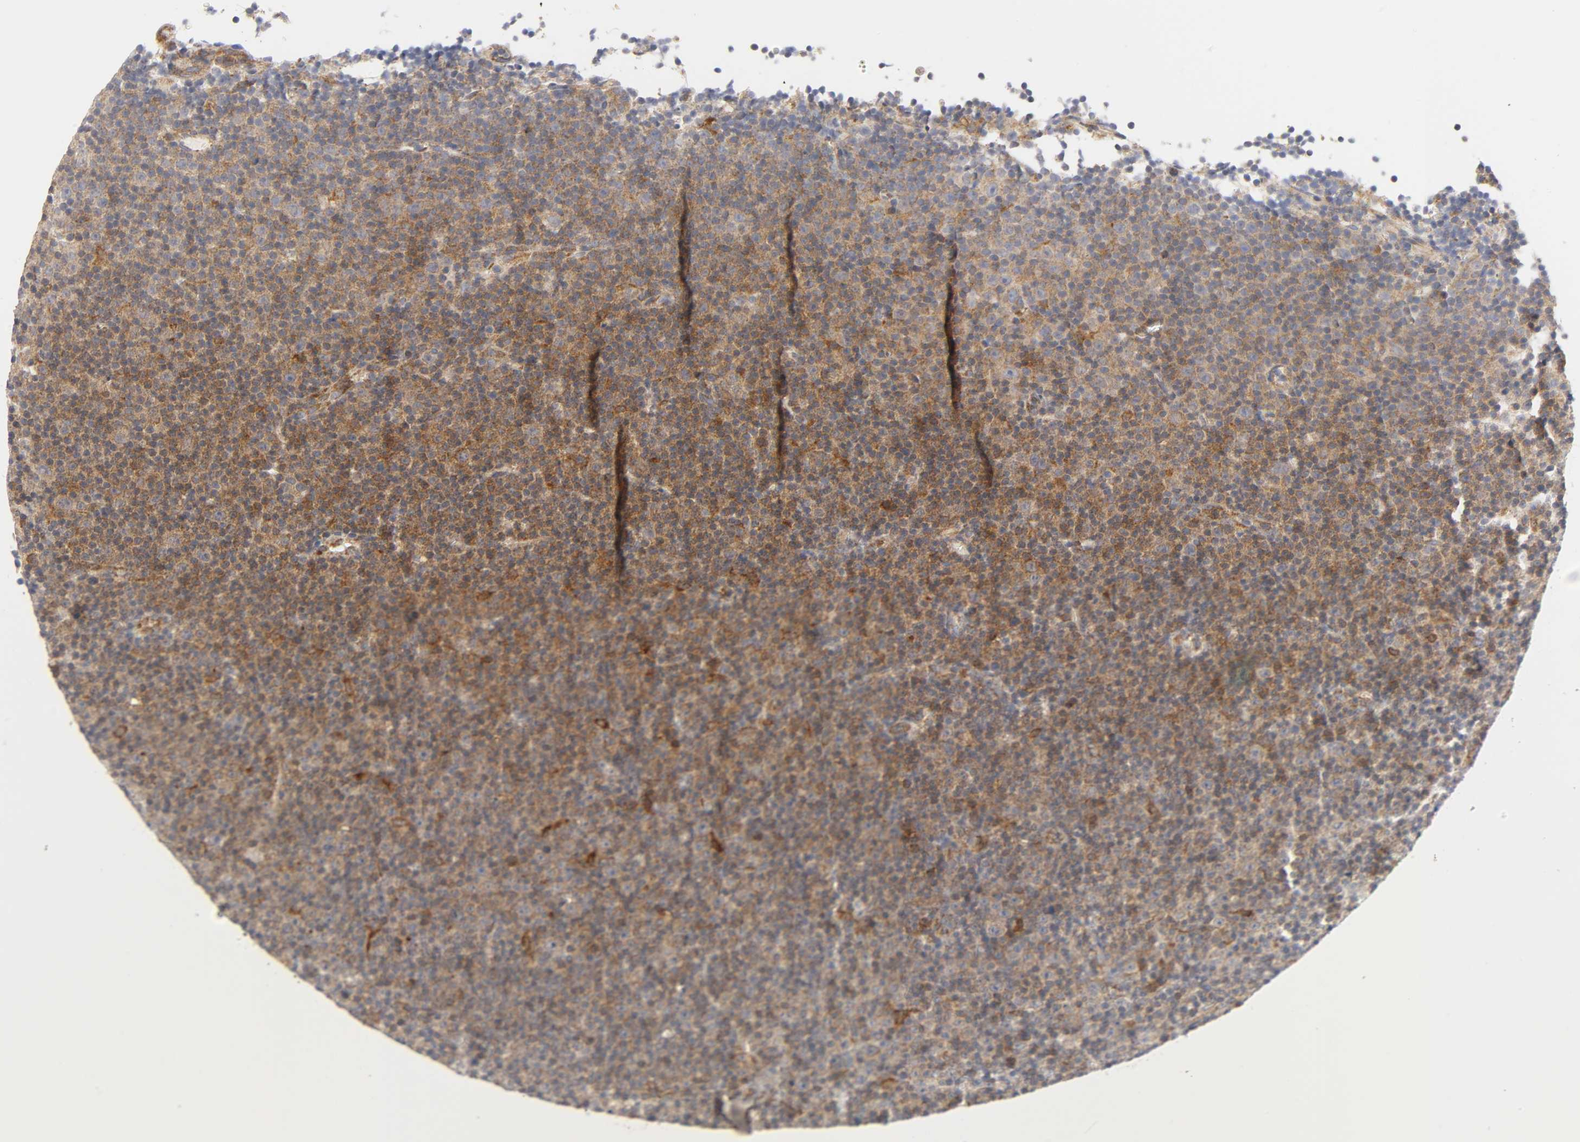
{"staining": {"intensity": "moderate", "quantity": ">75%", "location": "cytoplasmic/membranous"}, "tissue": "lymphoma", "cell_type": "Tumor cells", "image_type": "cancer", "snomed": [{"axis": "morphology", "description": "Malignant lymphoma, non-Hodgkin's type, Low grade"}, {"axis": "topography", "description": "Lymph node"}], "caption": "Immunohistochemistry (DAB (3,3'-diaminobenzidine)) staining of lymphoma displays moderate cytoplasmic/membranous protein positivity in approximately >75% of tumor cells. Nuclei are stained in blue.", "gene": "BAX", "patient": {"sex": "female", "age": 67}}